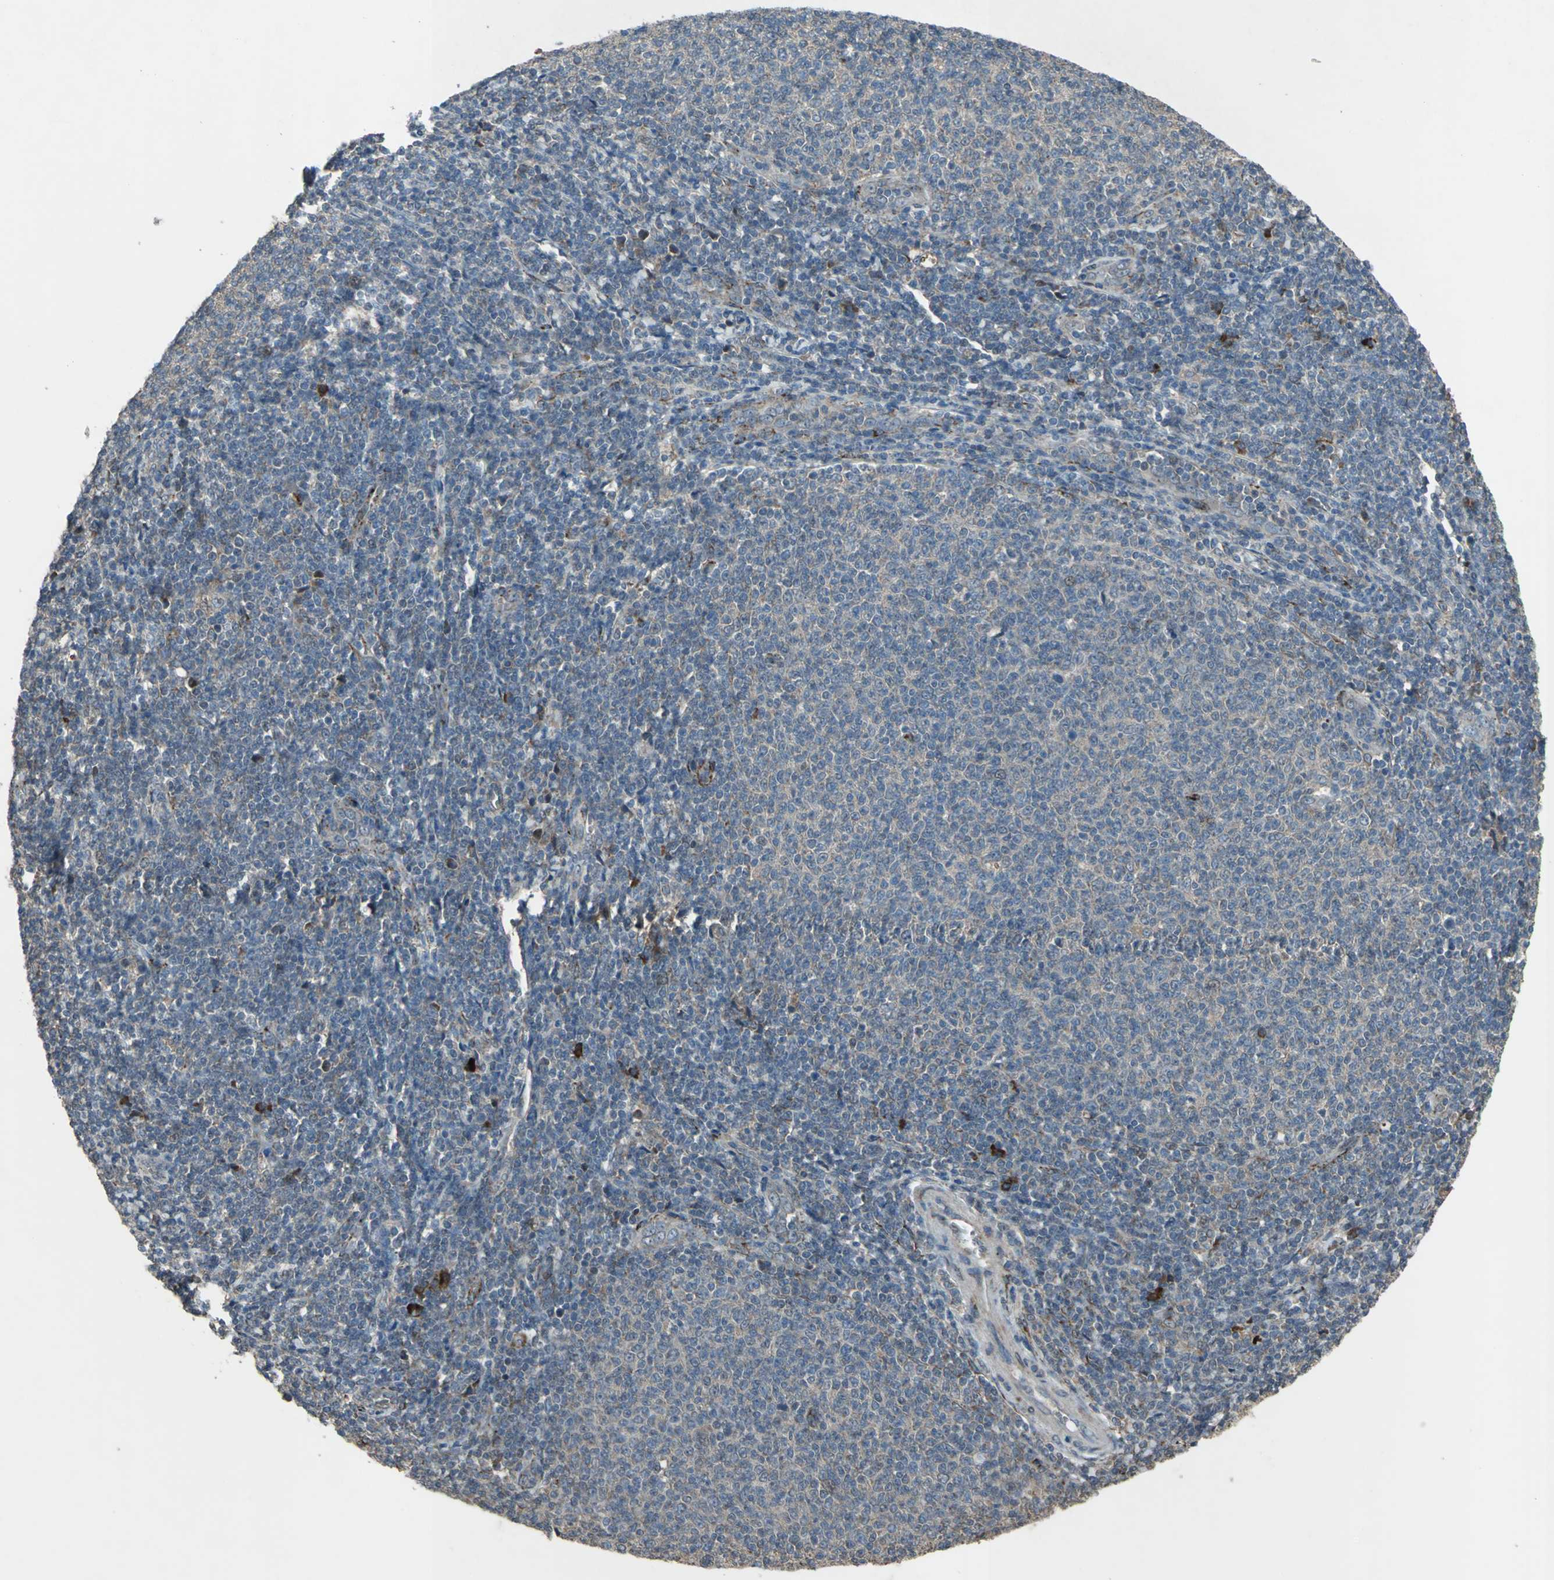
{"staining": {"intensity": "weak", "quantity": "25%-75%", "location": "cytoplasmic/membranous"}, "tissue": "lymphoma", "cell_type": "Tumor cells", "image_type": "cancer", "snomed": [{"axis": "morphology", "description": "Malignant lymphoma, non-Hodgkin's type, Low grade"}, {"axis": "topography", "description": "Lymph node"}], "caption": "Immunohistochemical staining of malignant lymphoma, non-Hodgkin's type (low-grade) displays weak cytoplasmic/membranous protein positivity in approximately 25%-75% of tumor cells. Nuclei are stained in blue.", "gene": "SEPTIN4", "patient": {"sex": "male", "age": 66}}